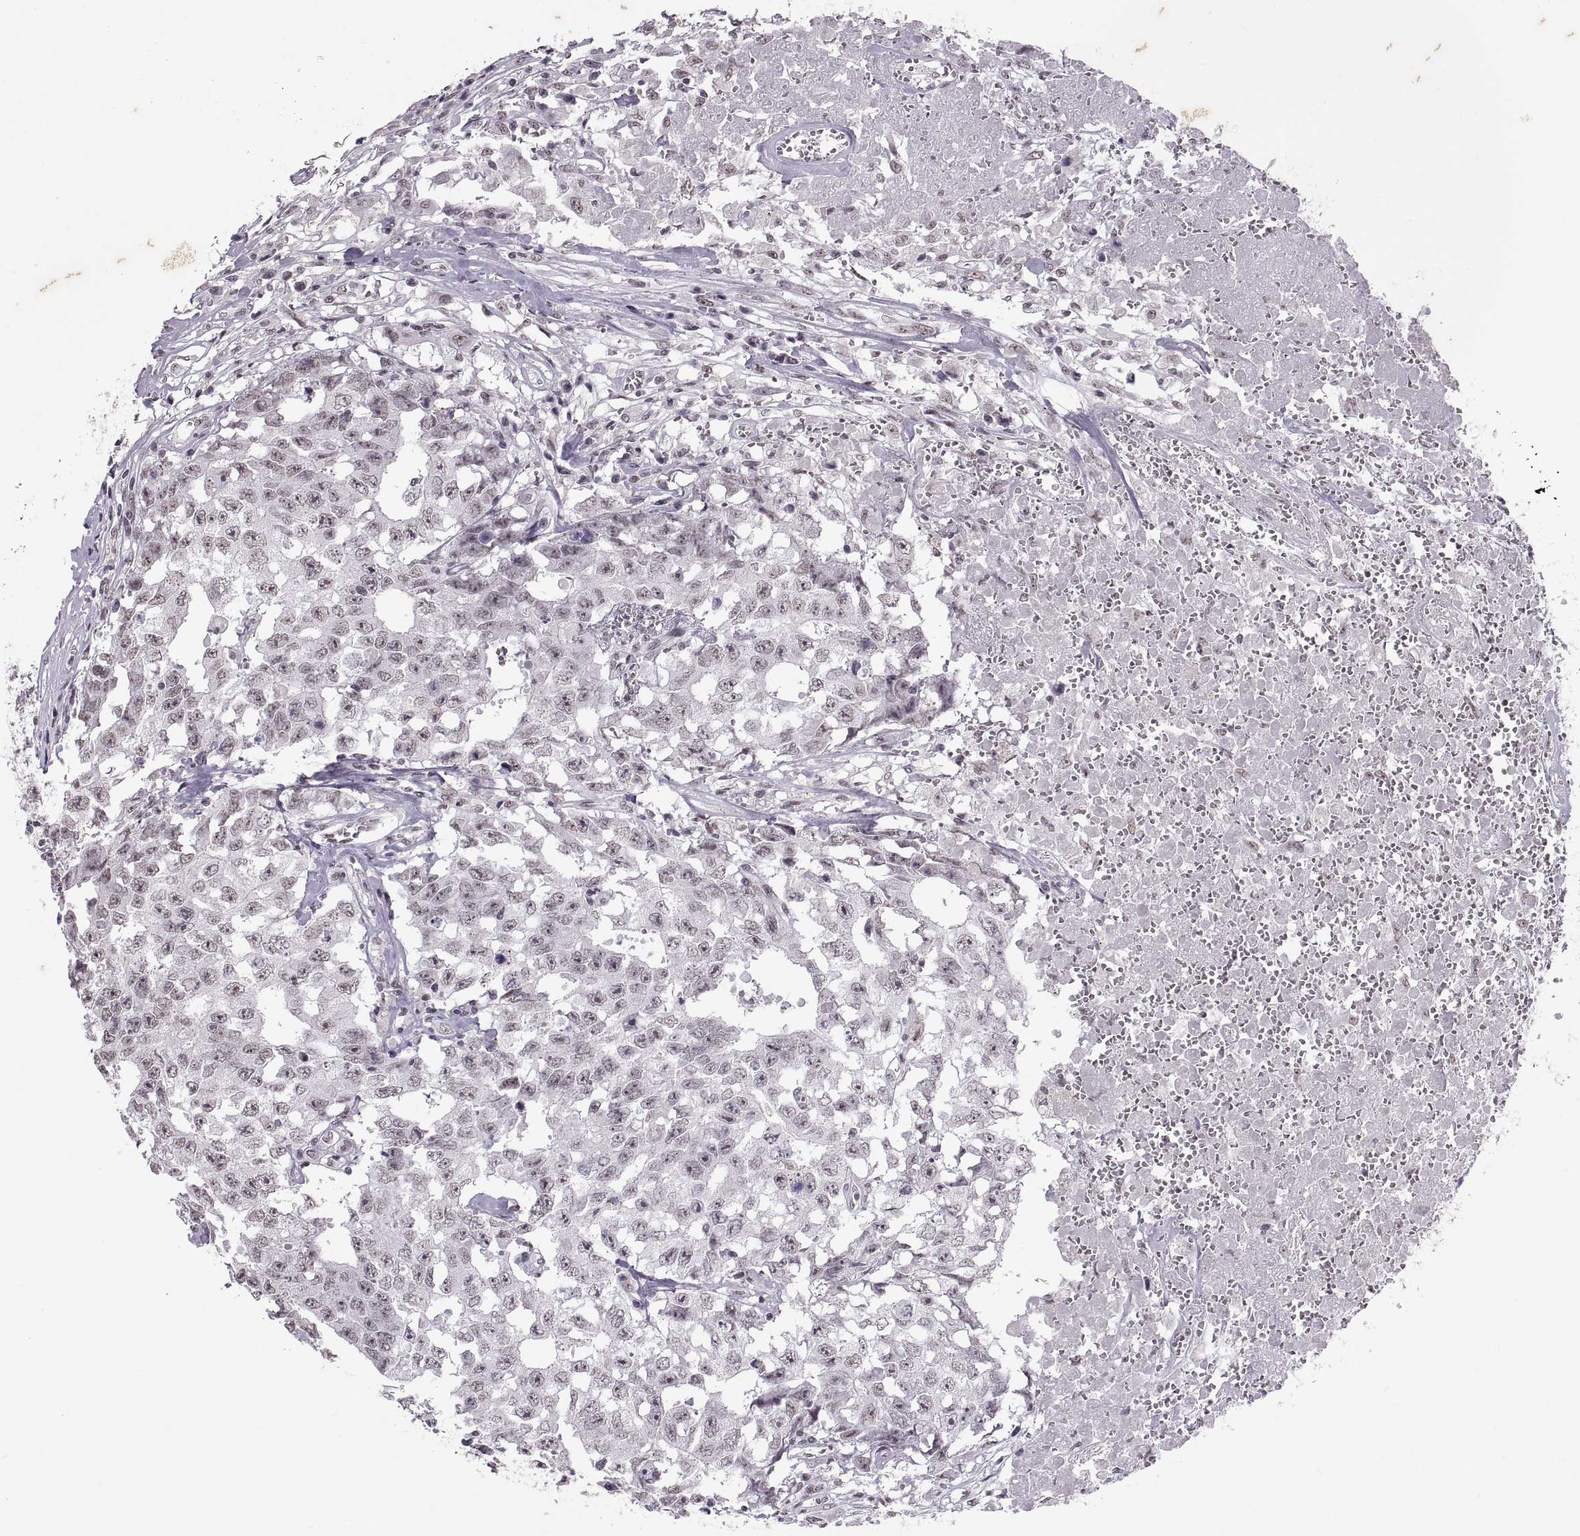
{"staining": {"intensity": "negative", "quantity": "none", "location": "none"}, "tissue": "testis cancer", "cell_type": "Tumor cells", "image_type": "cancer", "snomed": [{"axis": "morphology", "description": "Carcinoma, Embryonal, NOS"}, {"axis": "topography", "description": "Testis"}], "caption": "This is a photomicrograph of immunohistochemistry staining of testis embryonal carcinoma, which shows no expression in tumor cells. (DAB immunohistochemistry (IHC) with hematoxylin counter stain).", "gene": "OTP", "patient": {"sex": "male", "age": 36}}